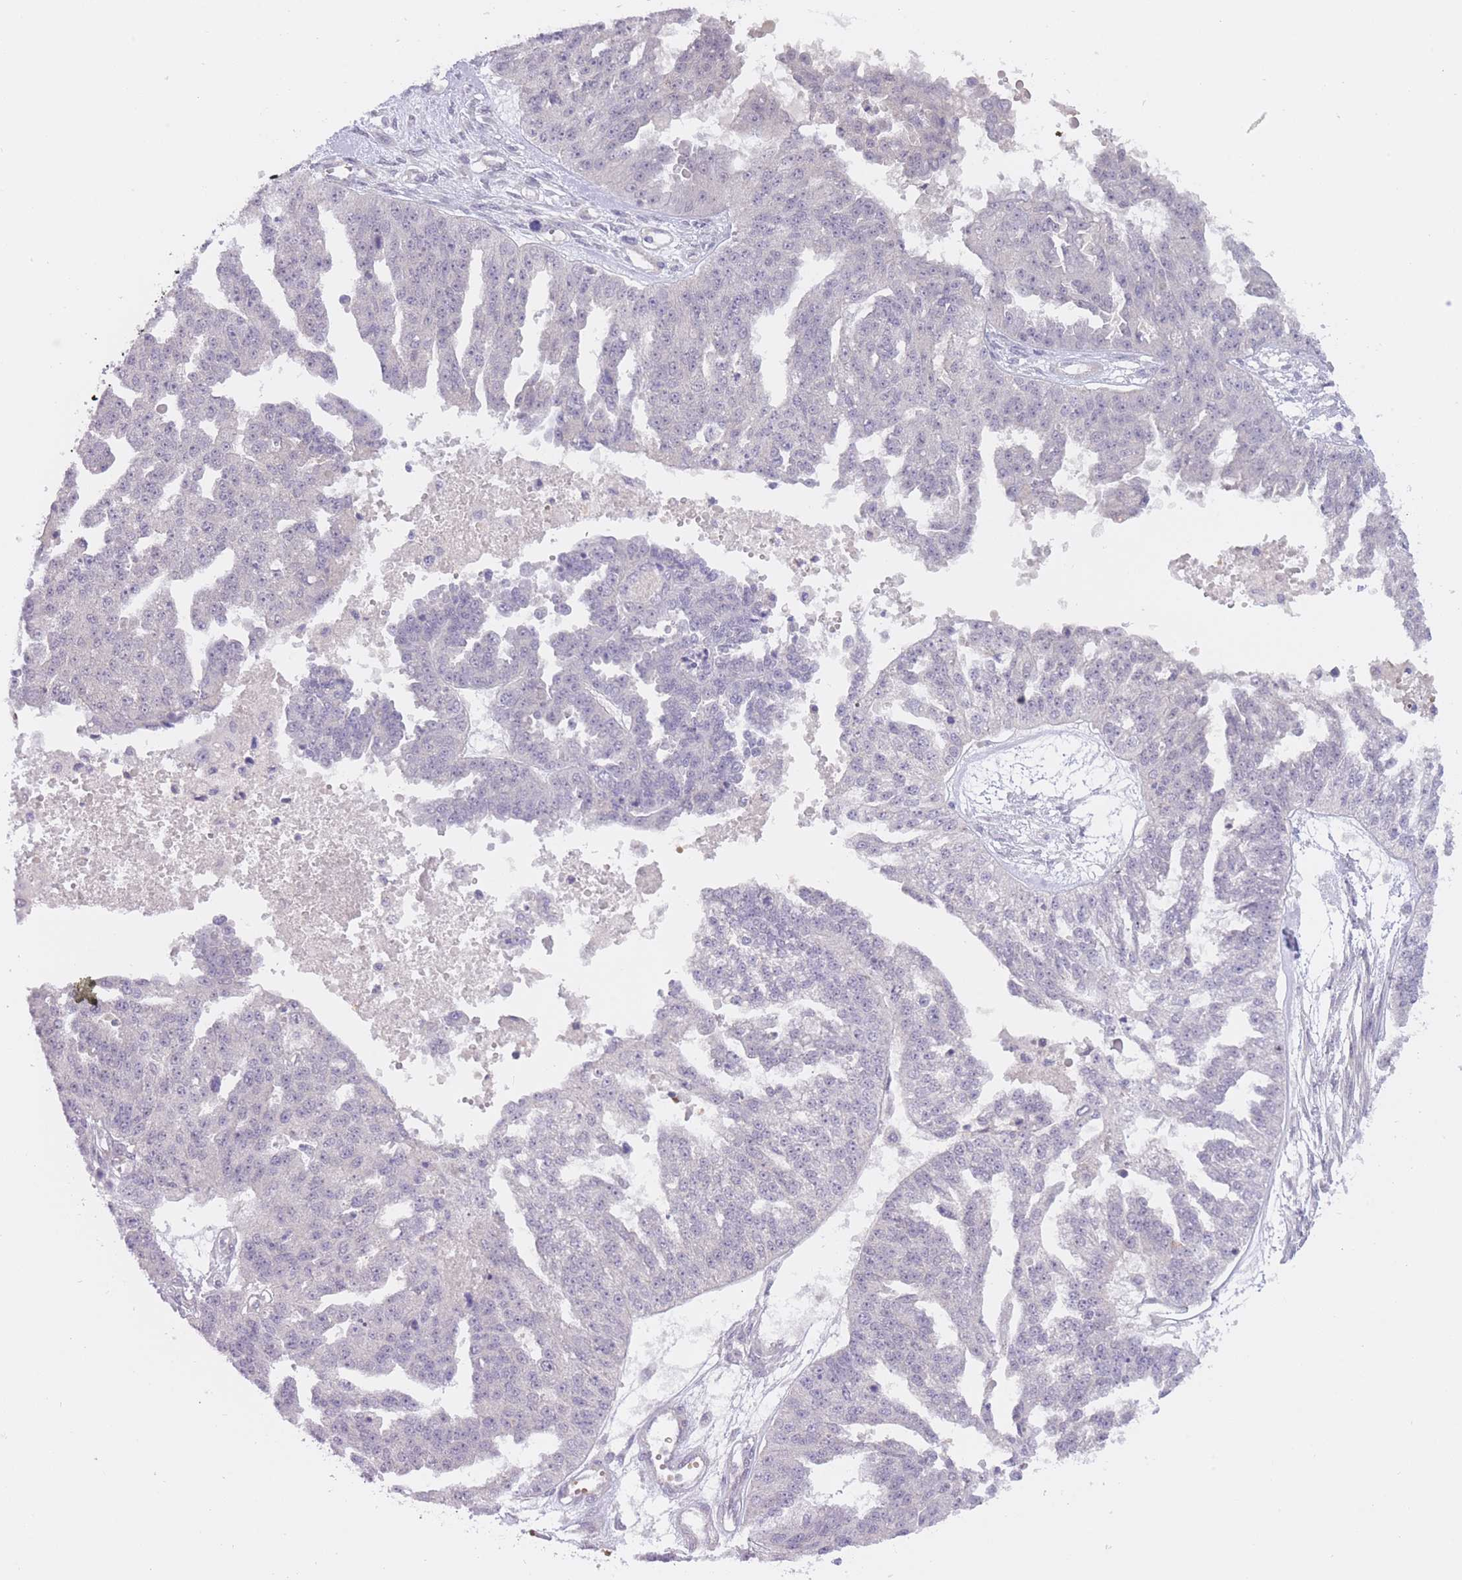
{"staining": {"intensity": "negative", "quantity": "none", "location": "none"}, "tissue": "ovarian cancer", "cell_type": "Tumor cells", "image_type": "cancer", "snomed": [{"axis": "morphology", "description": "Cystadenocarcinoma, serous, NOS"}, {"axis": "topography", "description": "Ovary"}], "caption": "An immunohistochemistry (IHC) micrograph of ovarian serous cystadenocarcinoma is shown. There is no staining in tumor cells of ovarian serous cystadenocarcinoma.", "gene": "FUT5", "patient": {"sex": "female", "age": 58}}